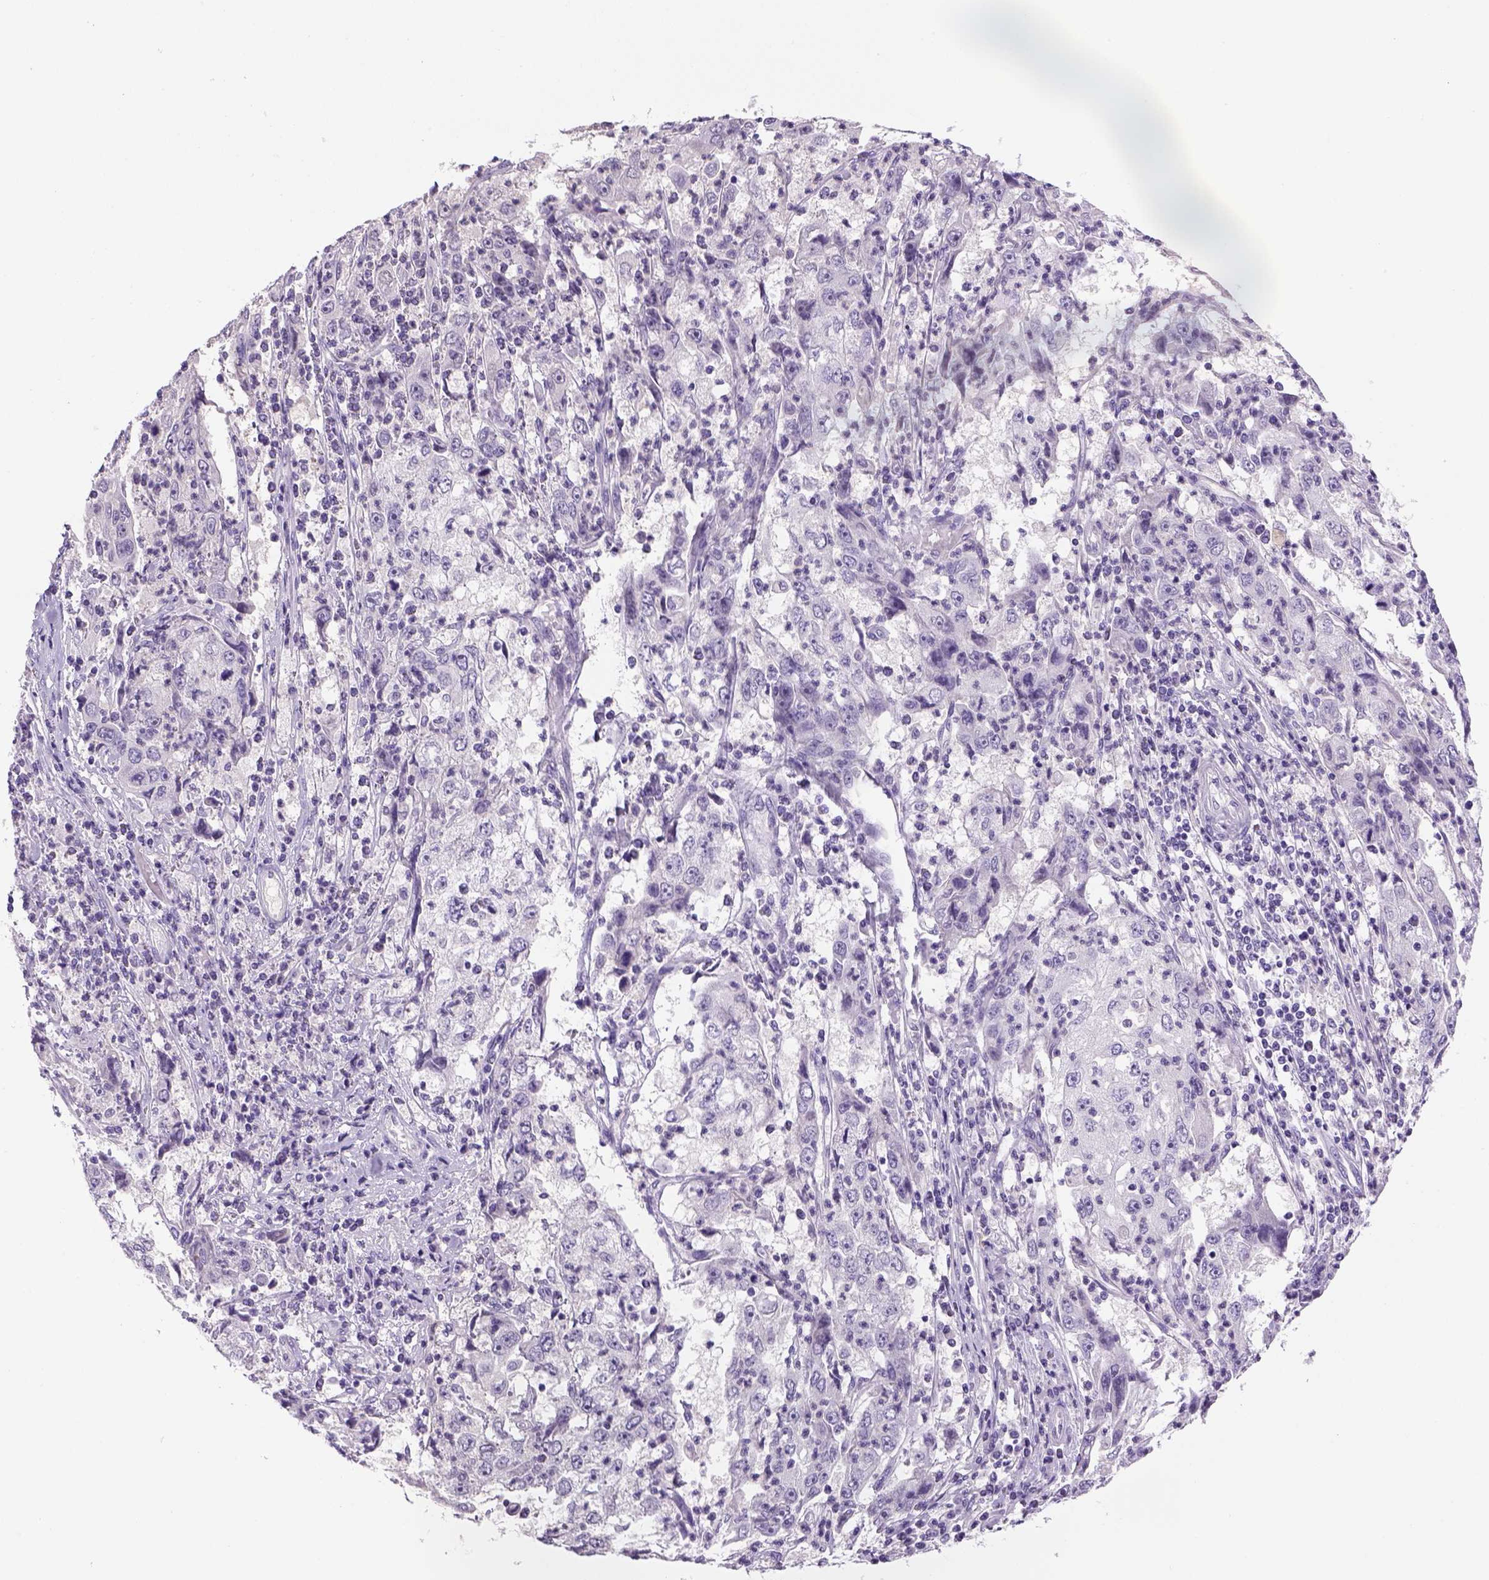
{"staining": {"intensity": "negative", "quantity": "none", "location": "none"}, "tissue": "cervical cancer", "cell_type": "Tumor cells", "image_type": "cancer", "snomed": [{"axis": "morphology", "description": "Squamous cell carcinoma, NOS"}, {"axis": "topography", "description": "Cervix"}], "caption": "IHC of human cervical cancer reveals no staining in tumor cells.", "gene": "DBH", "patient": {"sex": "female", "age": 36}}